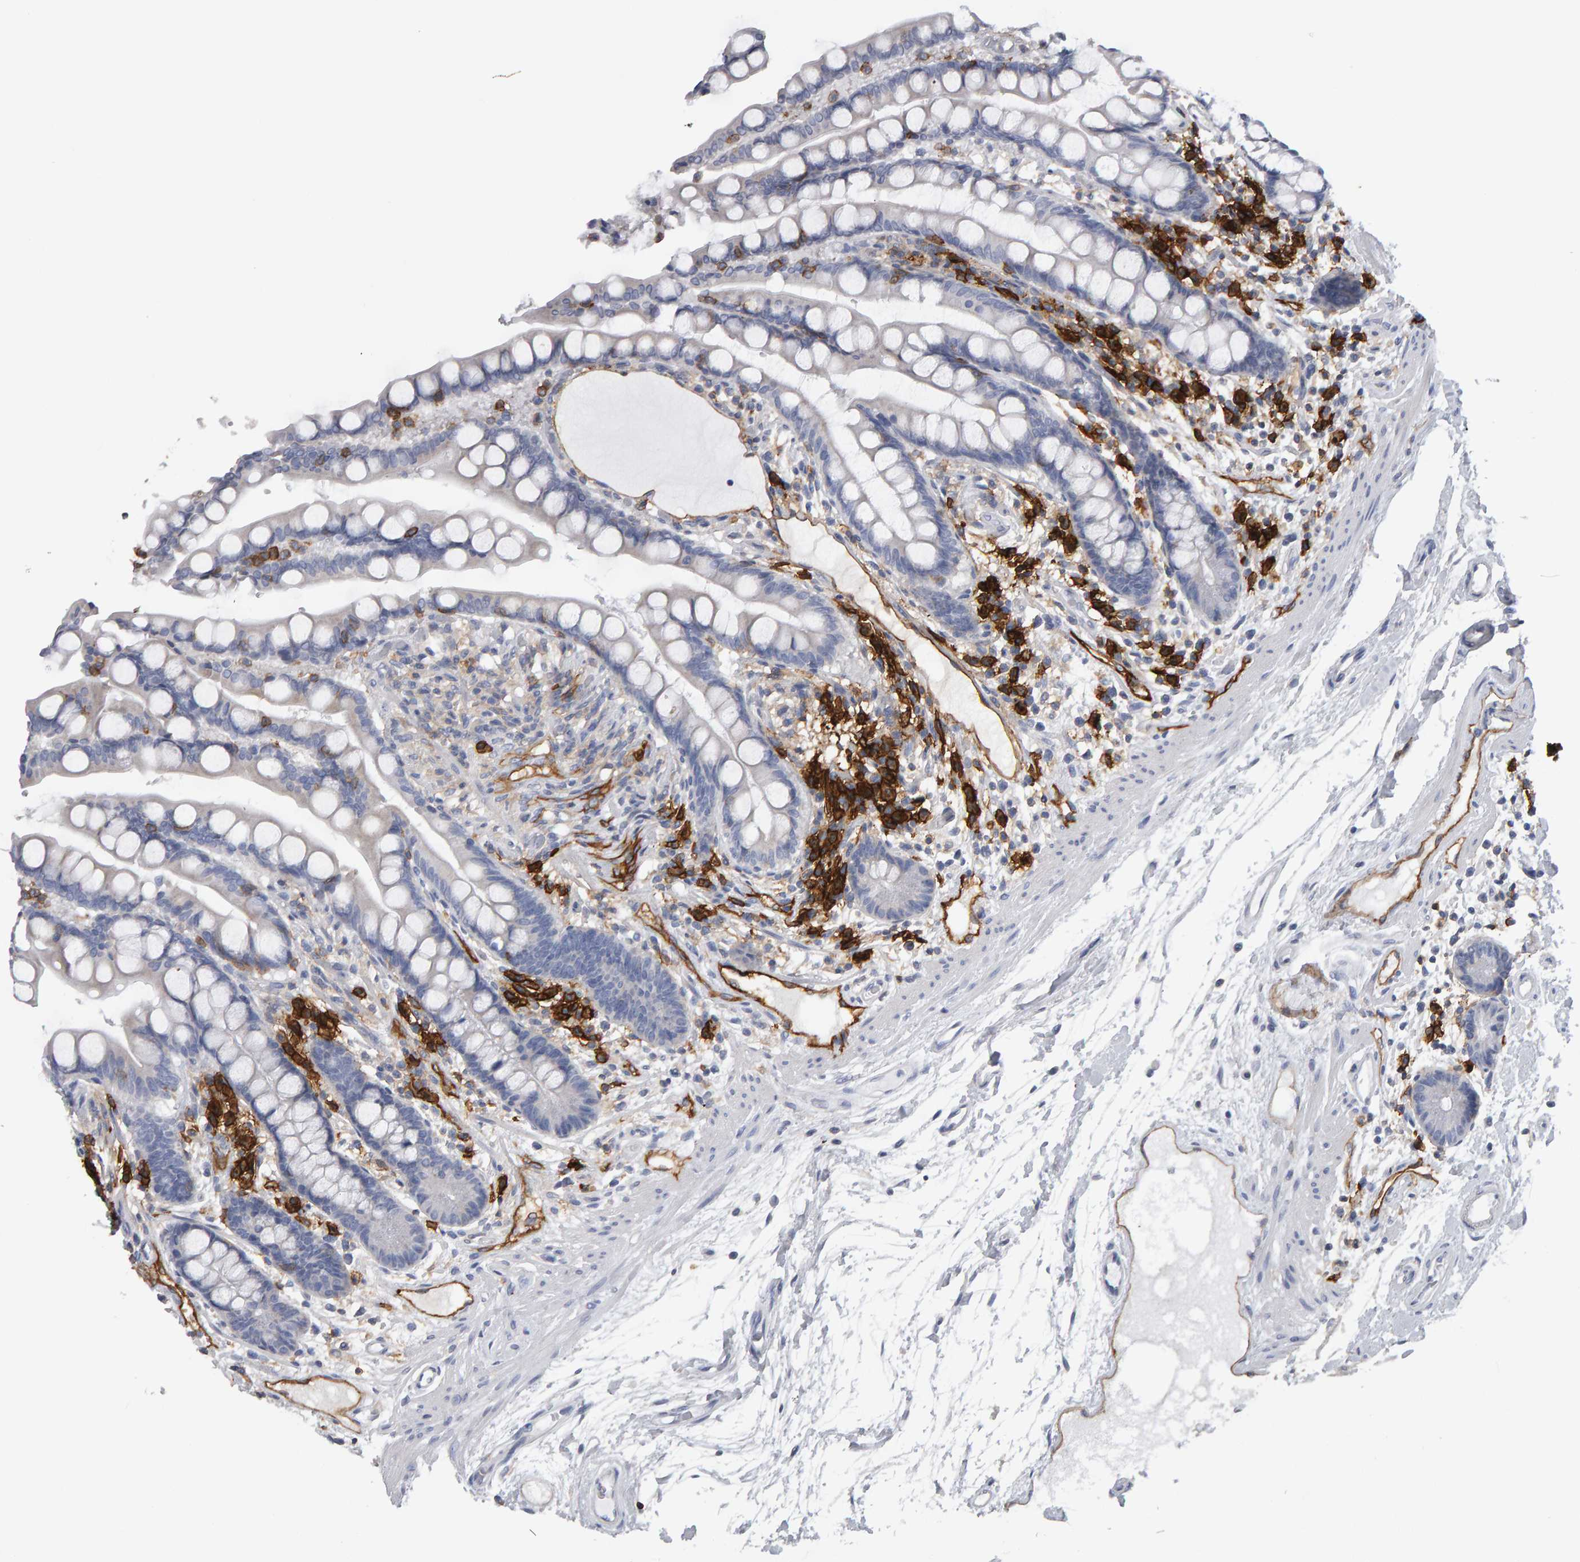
{"staining": {"intensity": "strong", "quantity": "25%-75%", "location": "cytoplasmic/membranous"}, "tissue": "colon", "cell_type": "Endothelial cells", "image_type": "normal", "snomed": [{"axis": "morphology", "description": "Normal tissue, NOS"}, {"axis": "topography", "description": "Colon"}], "caption": "DAB immunohistochemical staining of benign human colon reveals strong cytoplasmic/membranous protein staining in about 25%-75% of endothelial cells.", "gene": "CD38", "patient": {"sex": "male", "age": 73}}